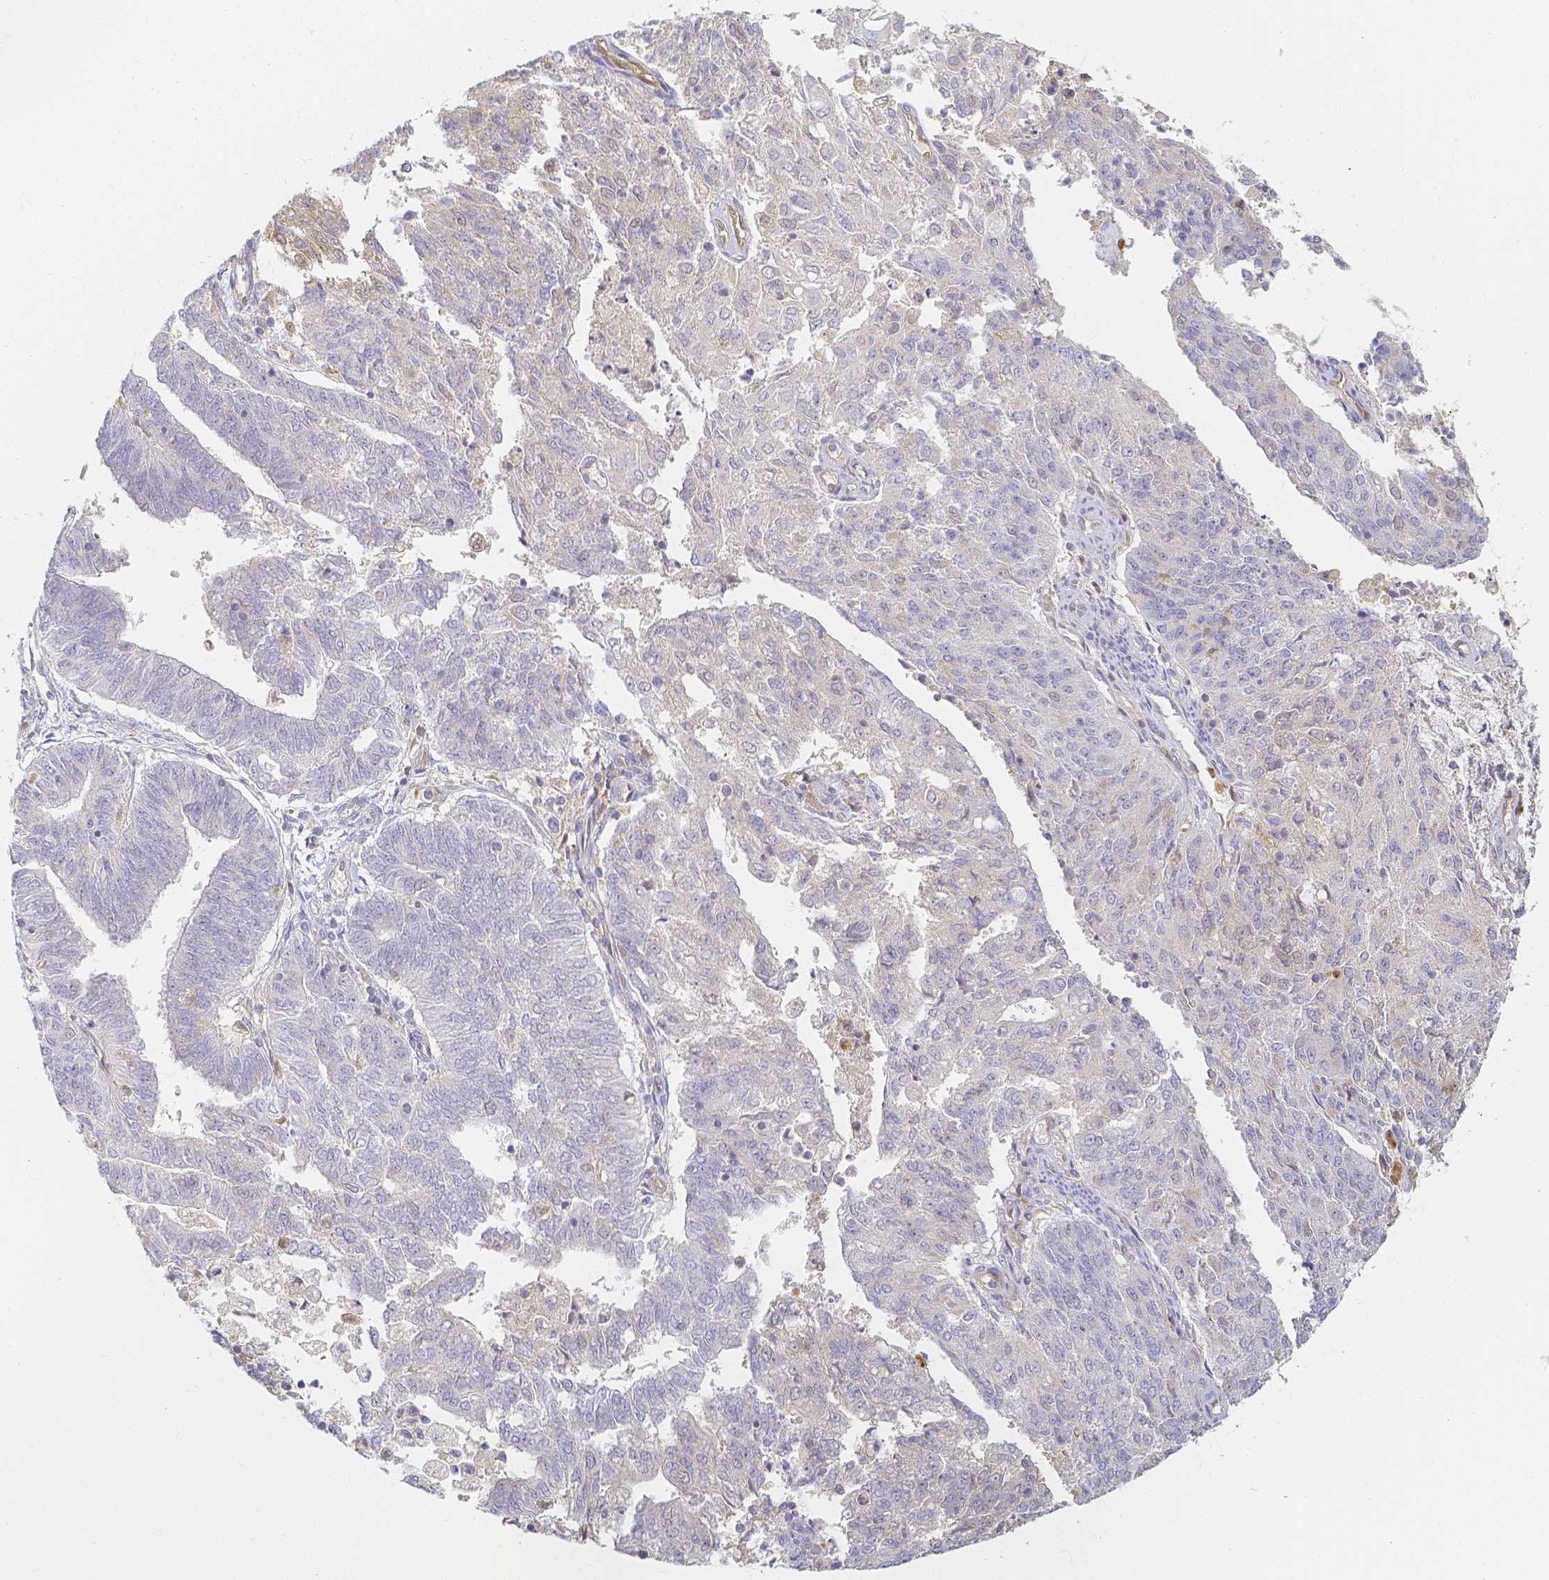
{"staining": {"intensity": "negative", "quantity": "none", "location": "none"}, "tissue": "endometrial cancer", "cell_type": "Tumor cells", "image_type": "cancer", "snomed": [{"axis": "morphology", "description": "Adenocarcinoma, NOS"}, {"axis": "topography", "description": "Endometrium"}], "caption": "This is a image of immunohistochemistry (IHC) staining of endometrial cancer, which shows no positivity in tumor cells.", "gene": "KCNH1", "patient": {"sex": "female", "age": 82}}